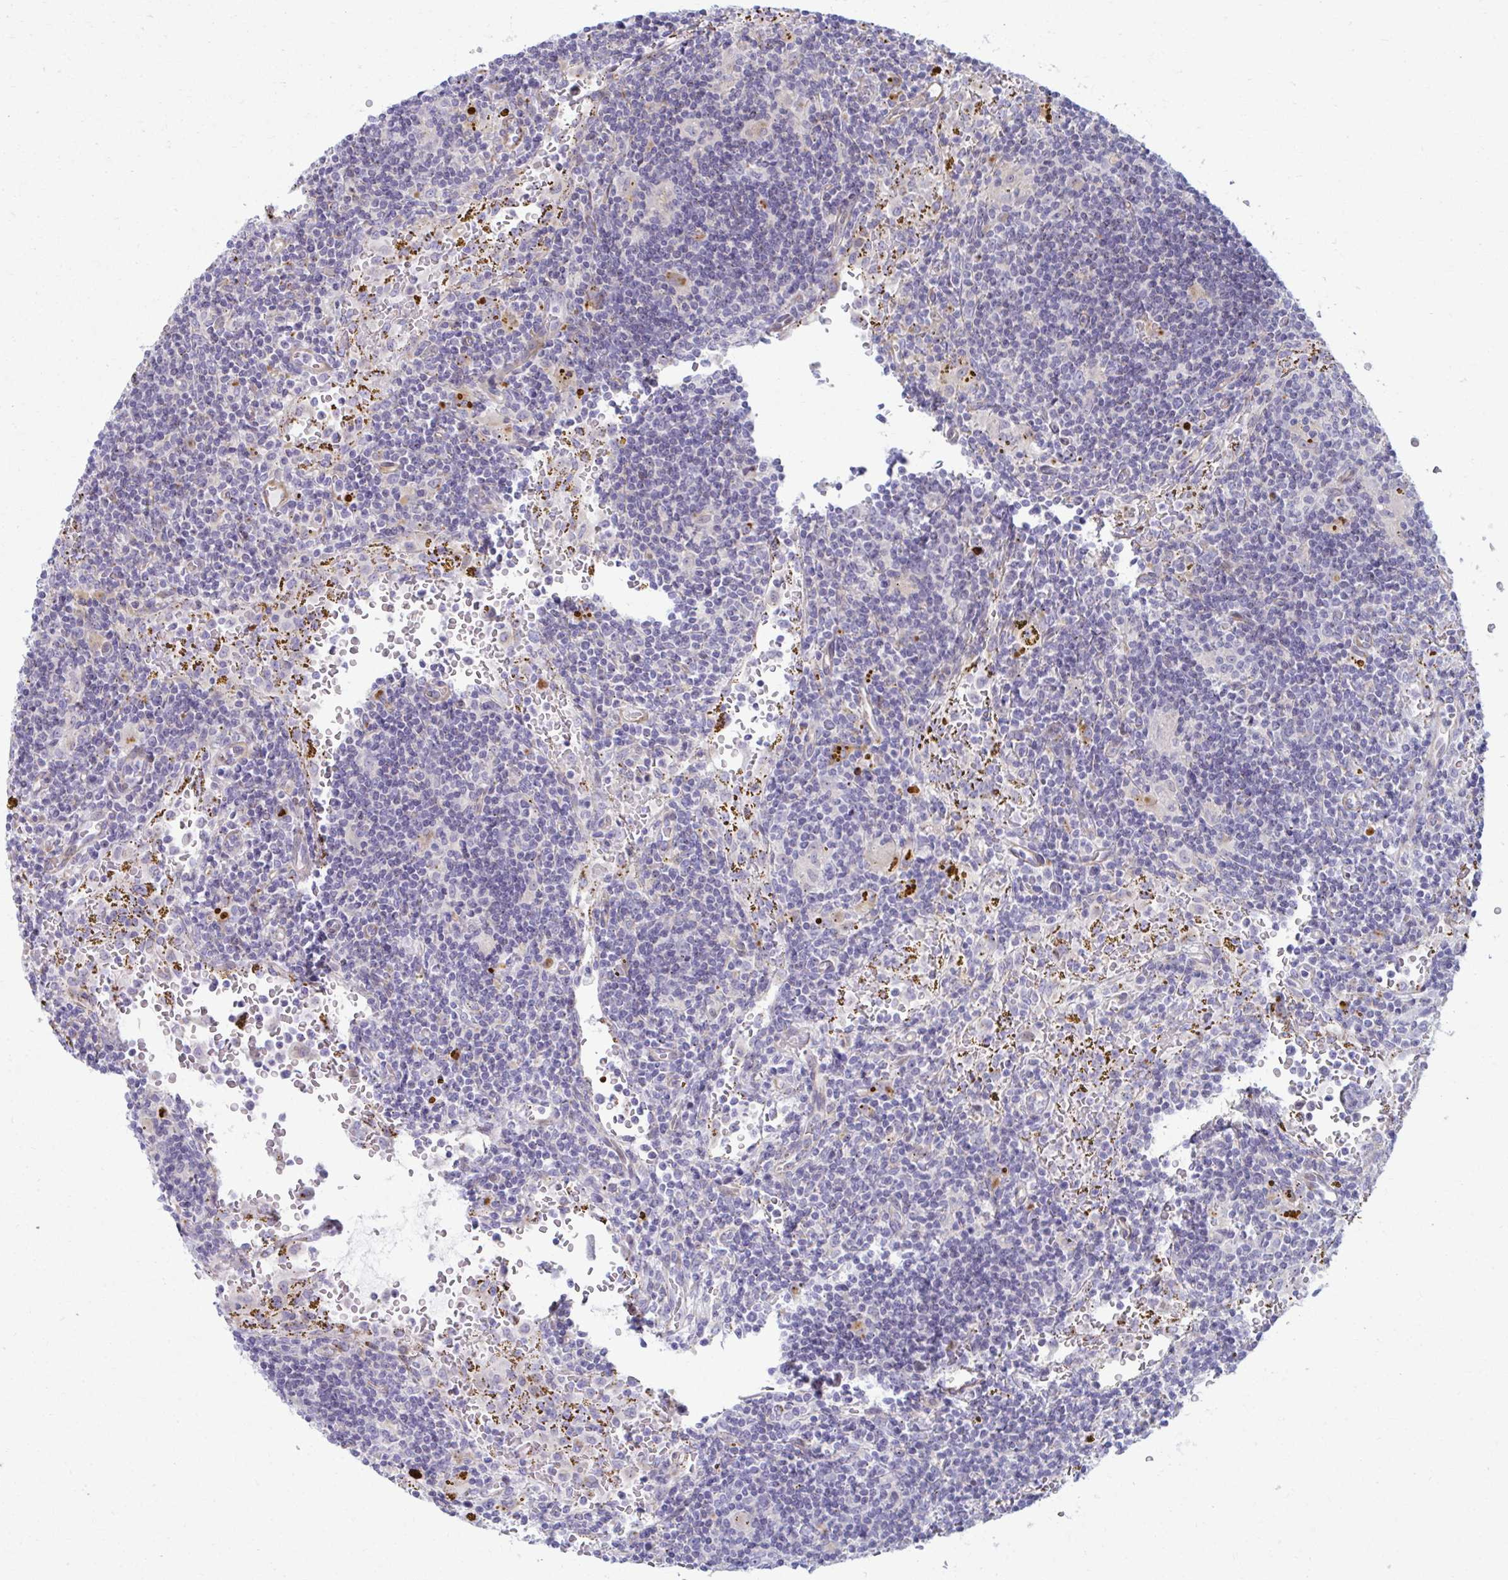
{"staining": {"intensity": "negative", "quantity": "none", "location": "none"}, "tissue": "lymphoma", "cell_type": "Tumor cells", "image_type": "cancer", "snomed": [{"axis": "morphology", "description": "Malignant lymphoma, non-Hodgkin's type, Low grade"}, {"axis": "topography", "description": "Spleen"}], "caption": "Immunohistochemical staining of lymphoma demonstrates no significant positivity in tumor cells.", "gene": "LRRC4B", "patient": {"sex": "female", "age": 70}}